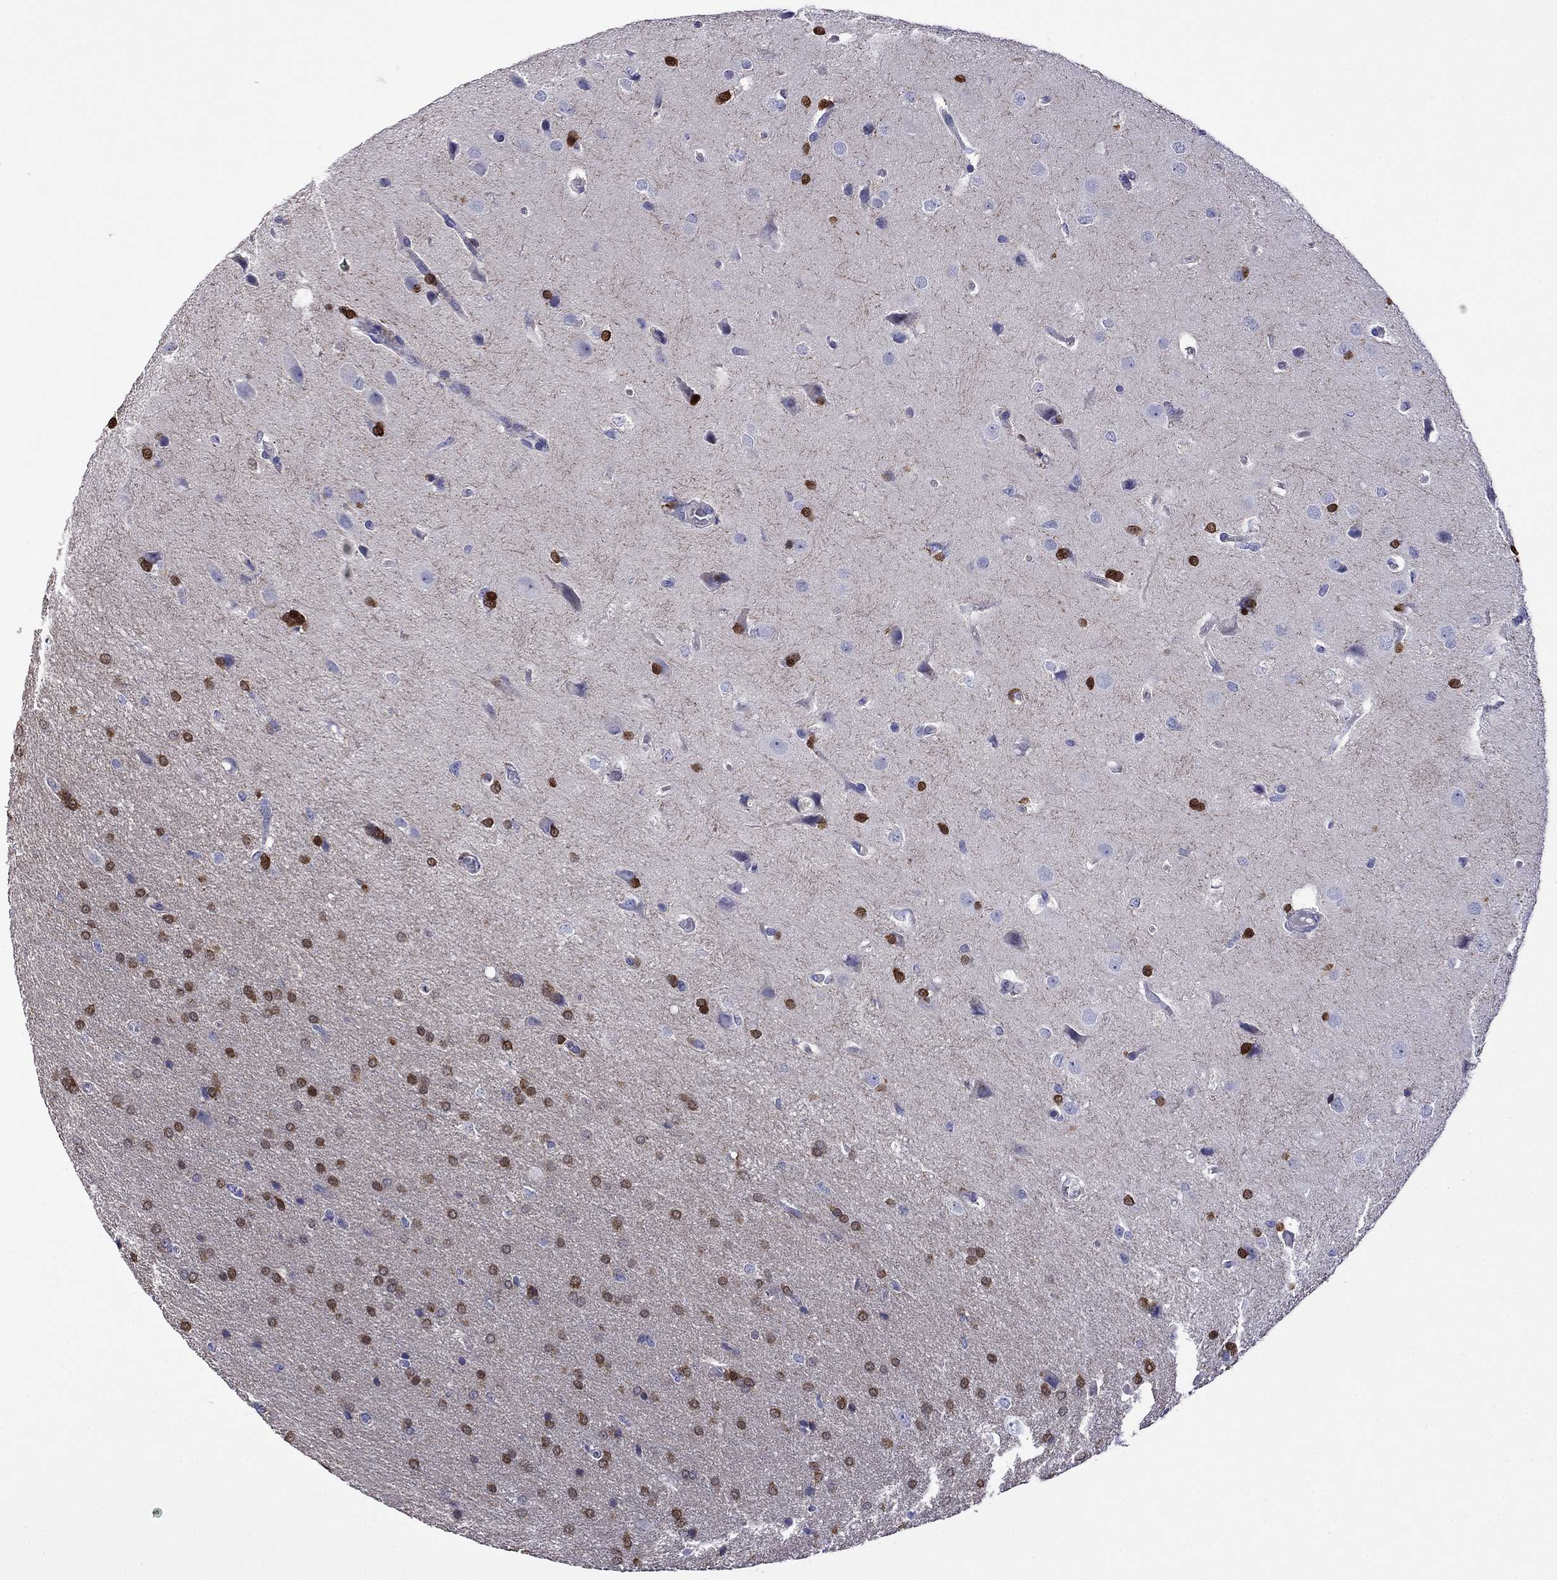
{"staining": {"intensity": "negative", "quantity": "none", "location": "none"}, "tissue": "glioma", "cell_type": "Tumor cells", "image_type": "cancer", "snomed": [{"axis": "morphology", "description": "Glioma, malignant, Low grade"}, {"axis": "topography", "description": "Brain"}], "caption": "High power microscopy photomicrograph of an immunohistochemistry histopathology image of glioma, revealing no significant staining in tumor cells. (Brightfield microscopy of DAB (3,3'-diaminobenzidine) immunohistochemistry (IHC) at high magnification).", "gene": "STAR", "patient": {"sex": "female", "age": 32}}